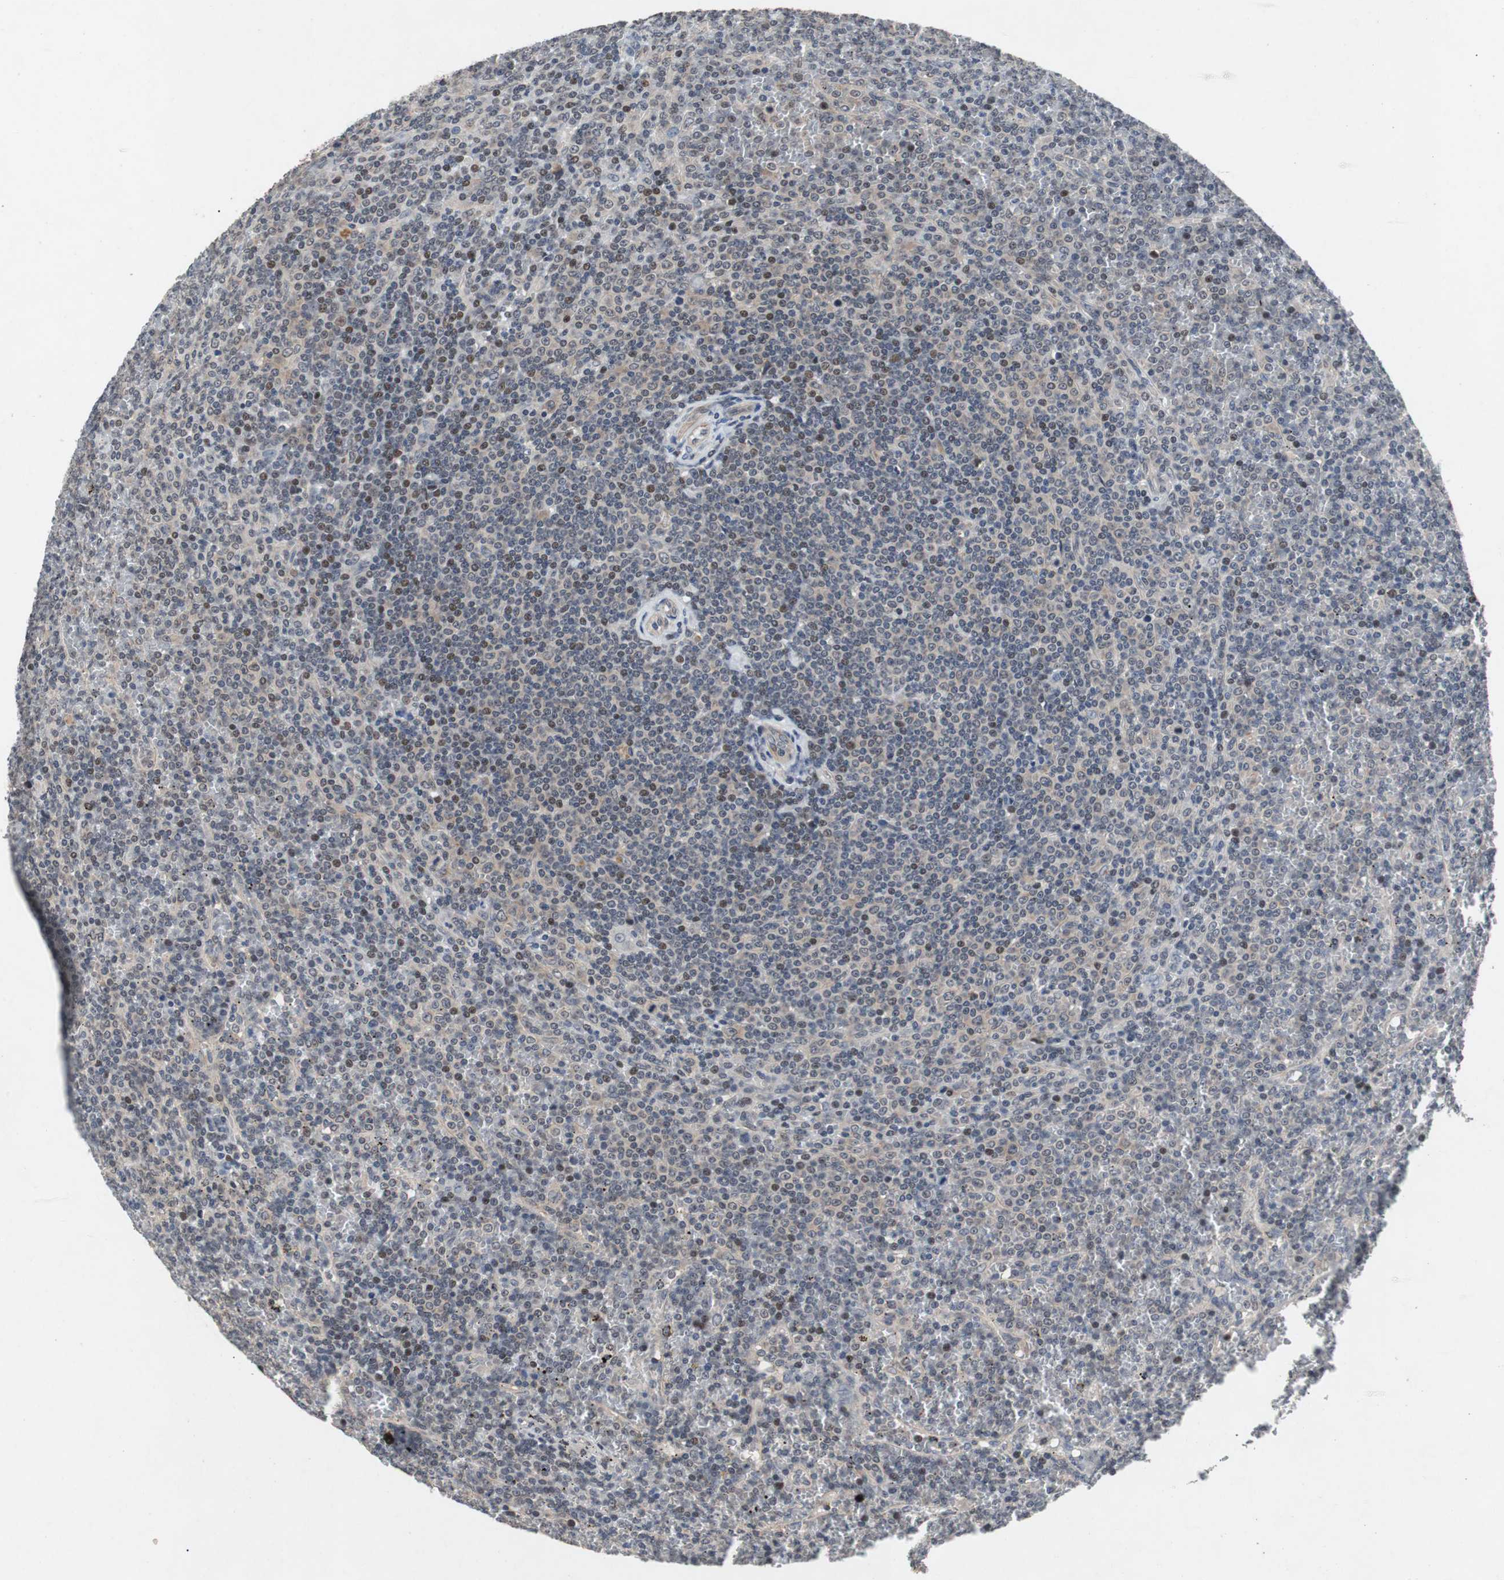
{"staining": {"intensity": "moderate", "quantity": "25%-75%", "location": "nuclear"}, "tissue": "lymphoma", "cell_type": "Tumor cells", "image_type": "cancer", "snomed": [{"axis": "morphology", "description": "Malignant lymphoma, non-Hodgkin's type, Low grade"}, {"axis": "topography", "description": "Spleen"}], "caption": "Immunohistochemistry photomicrograph of human malignant lymphoma, non-Hodgkin's type (low-grade) stained for a protein (brown), which demonstrates medium levels of moderate nuclear expression in approximately 25%-75% of tumor cells.", "gene": "TP63", "patient": {"sex": "female", "age": 19}}